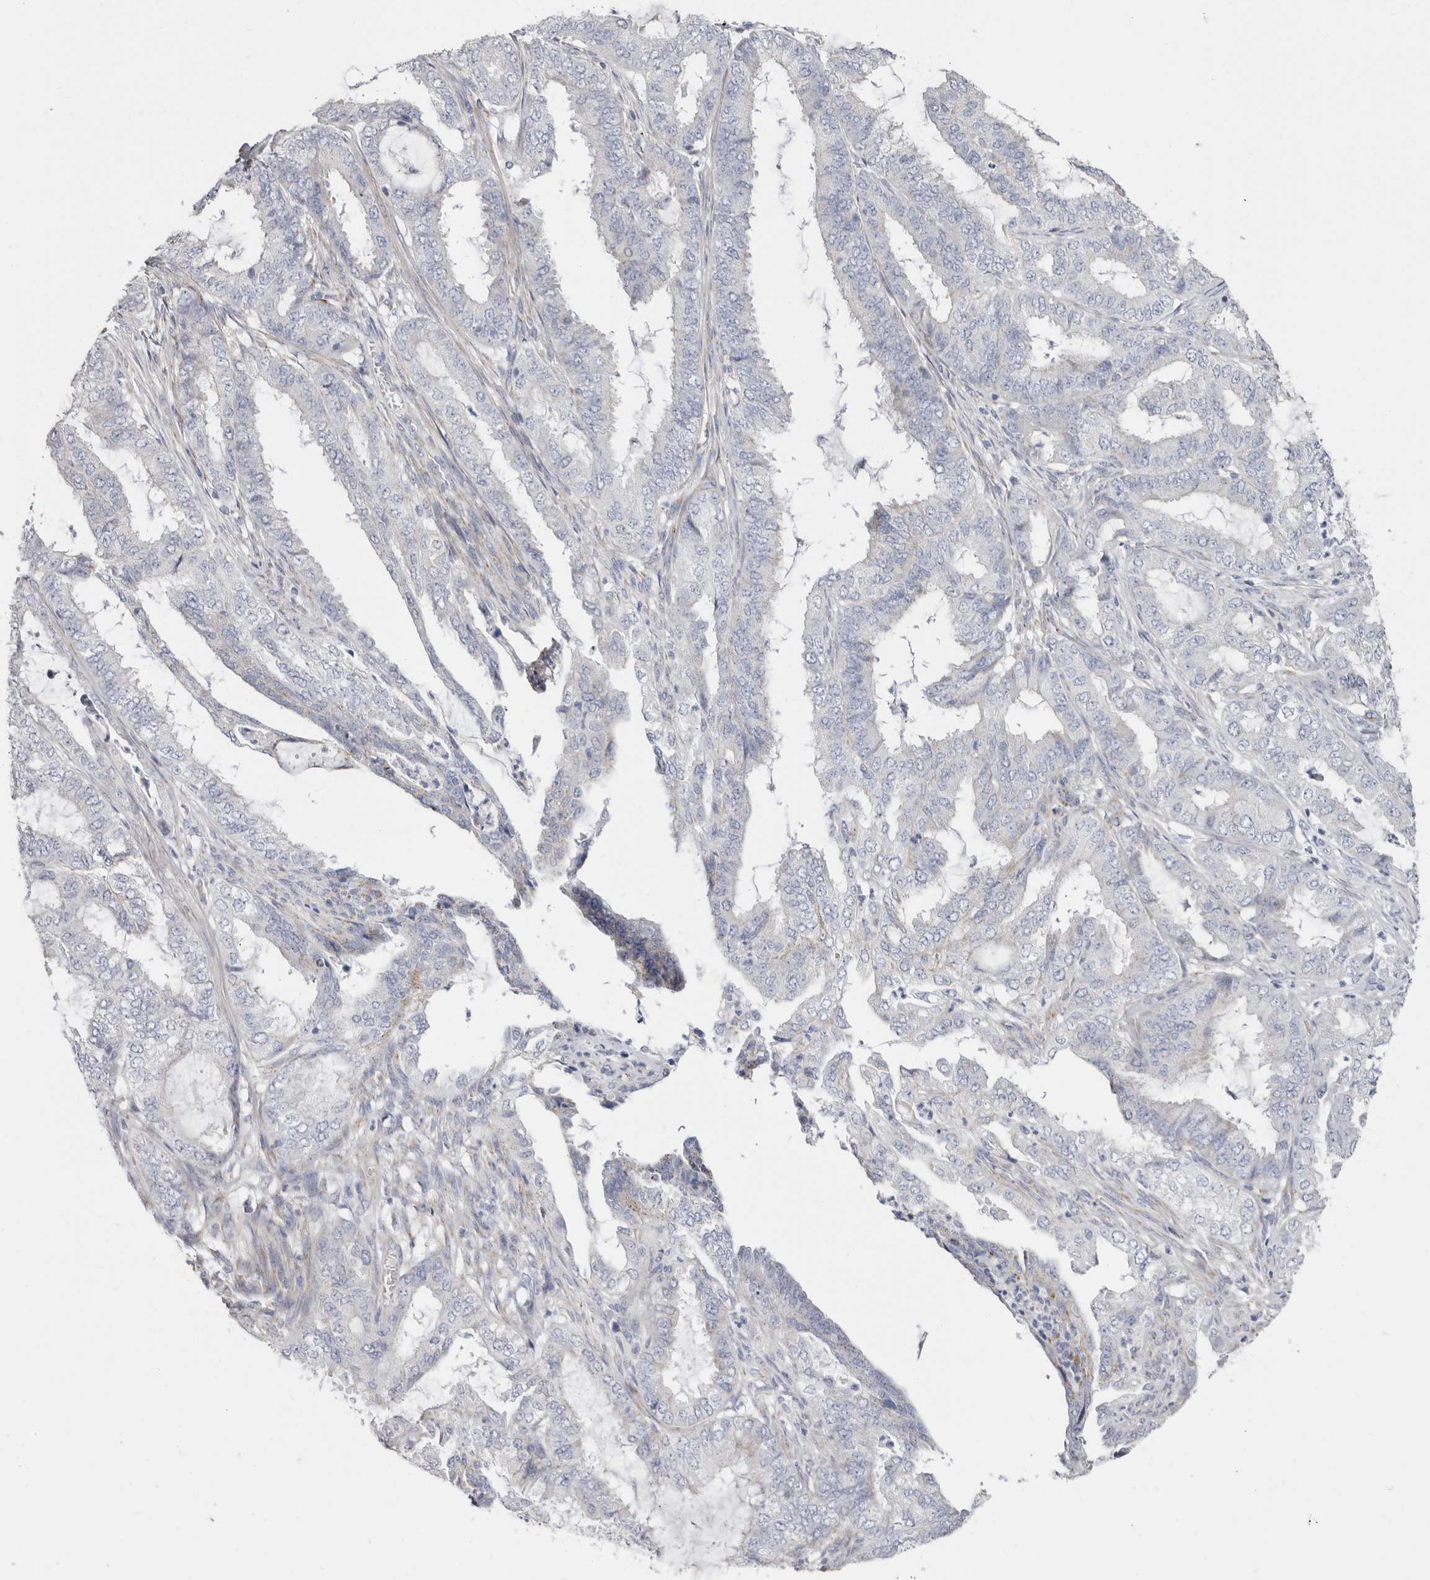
{"staining": {"intensity": "weak", "quantity": "25%-75%", "location": "cytoplasmic/membranous,nuclear"}, "tissue": "endometrial cancer", "cell_type": "Tumor cells", "image_type": "cancer", "snomed": [{"axis": "morphology", "description": "Adenocarcinoma, NOS"}, {"axis": "topography", "description": "Endometrium"}], "caption": "A brown stain highlights weak cytoplasmic/membranous and nuclear positivity of a protein in human endometrial cancer tumor cells. (IHC, brightfield microscopy, high magnification).", "gene": "RSPO2", "patient": {"sex": "female", "age": 51}}